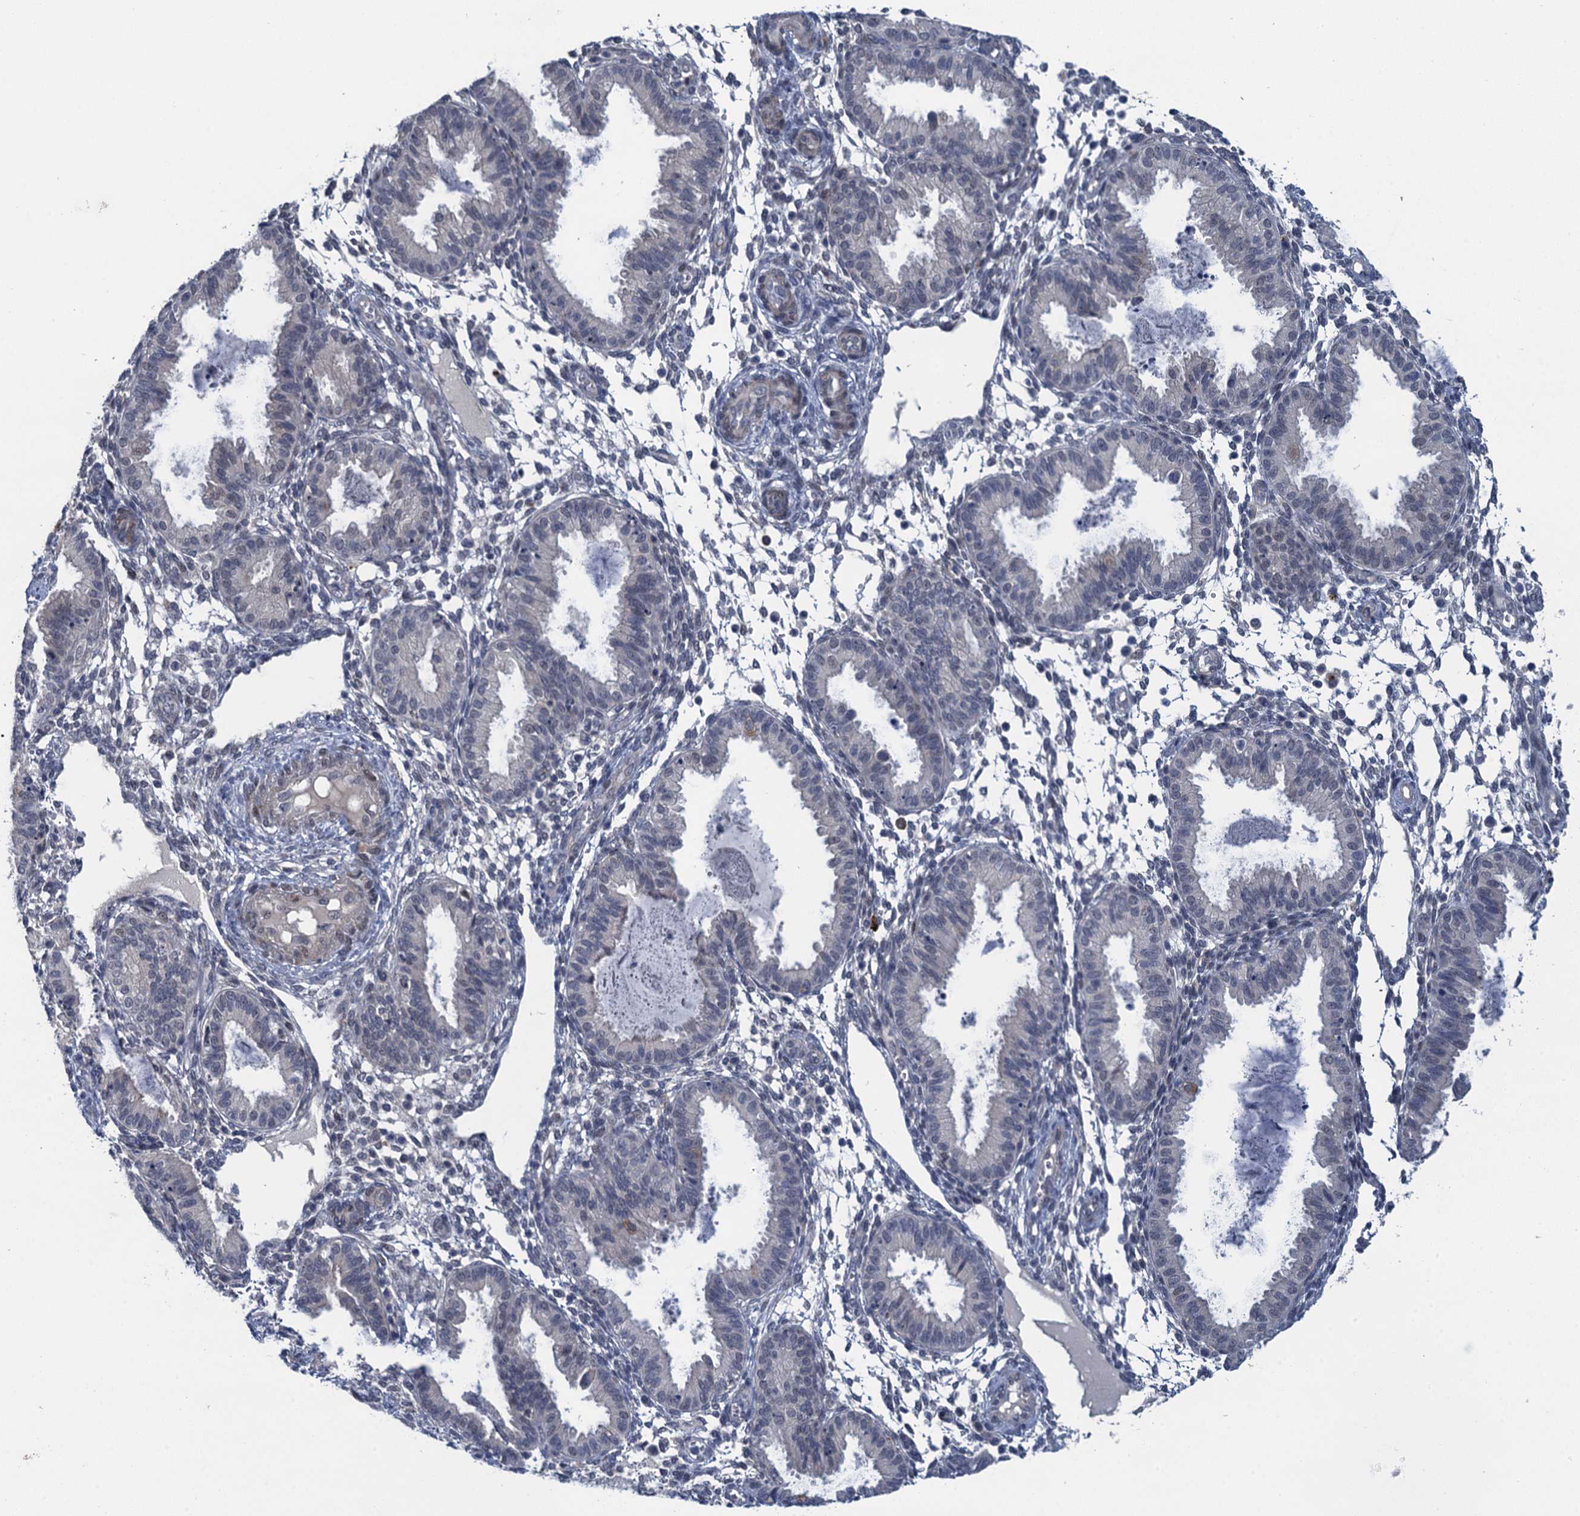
{"staining": {"intensity": "negative", "quantity": "none", "location": "none"}, "tissue": "endometrium", "cell_type": "Cells in endometrial stroma", "image_type": "normal", "snomed": [{"axis": "morphology", "description": "Normal tissue, NOS"}, {"axis": "topography", "description": "Endometrium"}], "caption": "Protein analysis of unremarkable endometrium displays no significant staining in cells in endometrial stroma. The staining was performed using DAB to visualize the protein expression in brown, while the nuclei were stained in blue with hematoxylin (Magnification: 20x).", "gene": "MRFAP1", "patient": {"sex": "female", "age": 33}}